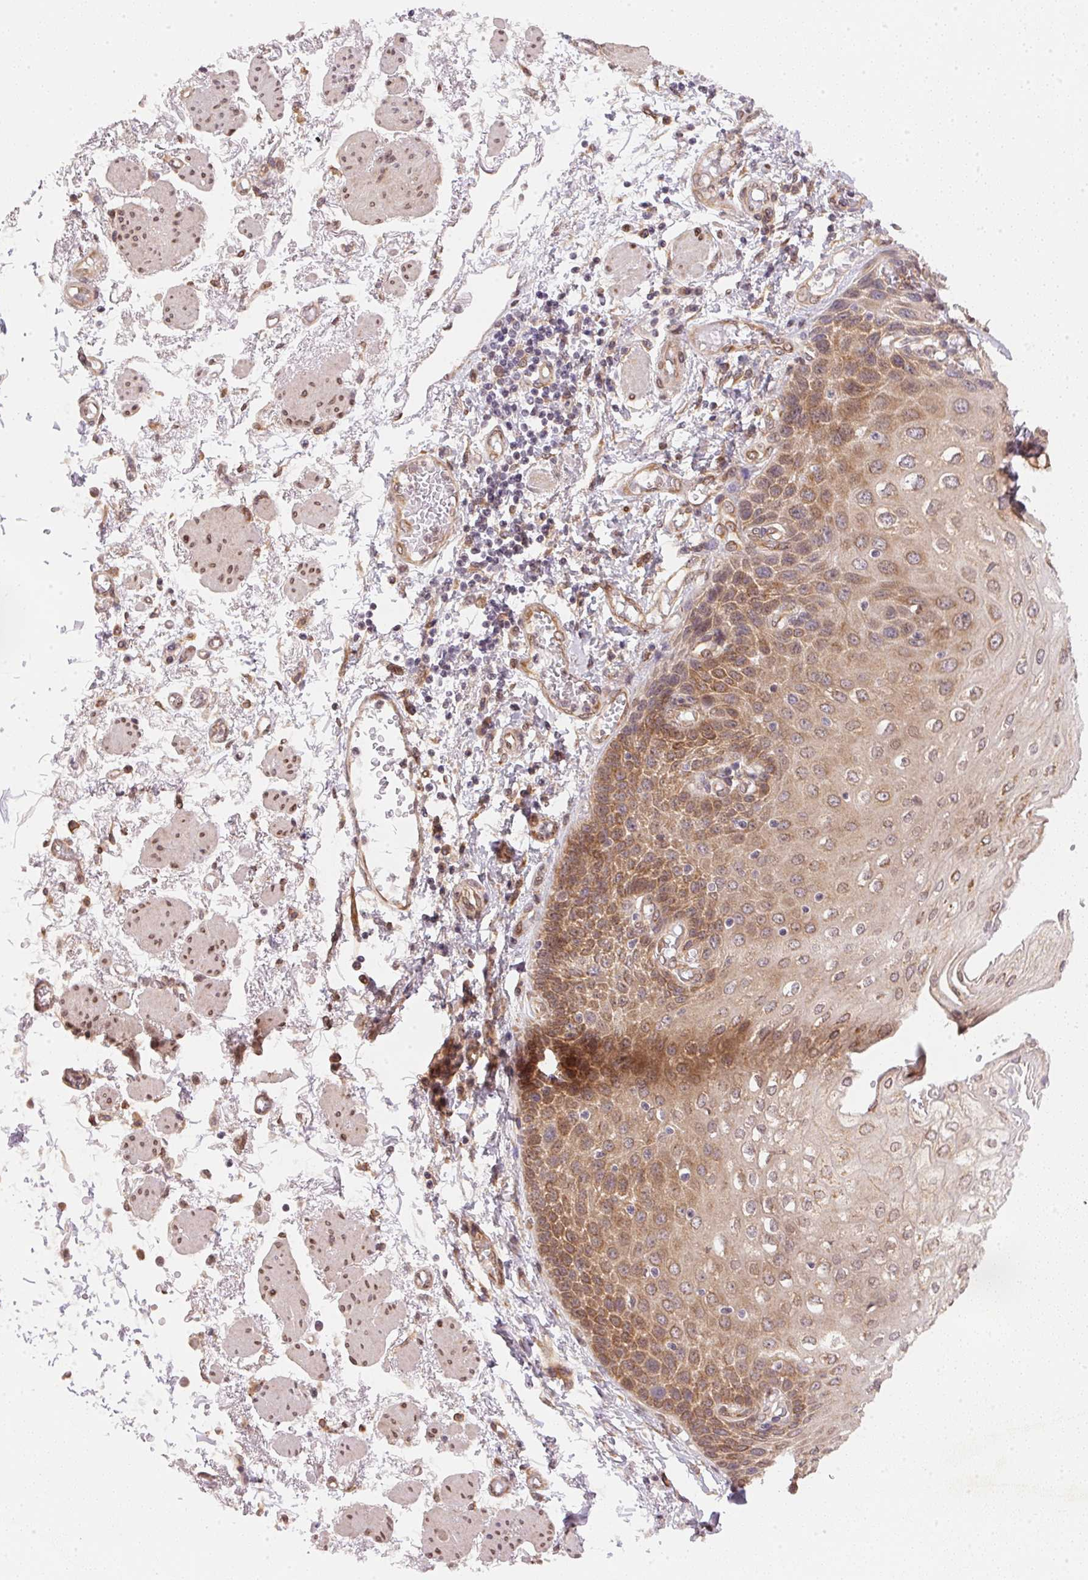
{"staining": {"intensity": "moderate", "quantity": ">75%", "location": "cytoplasmic/membranous"}, "tissue": "esophagus", "cell_type": "Squamous epithelial cells", "image_type": "normal", "snomed": [{"axis": "morphology", "description": "Normal tissue, NOS"}, {"axis": "morphology", "description": "Adenocarcinoma, NOS"}, {"axis": "topography", "description": "Esophagus"}], "caption": "A medium amount of moderate cytoplasmic/membranous expression is identified in approximately >75% of squamous epithelial cells in benign esophagus.", "gene": "EI24", "patient": {"sex": "male", "age": 81}}